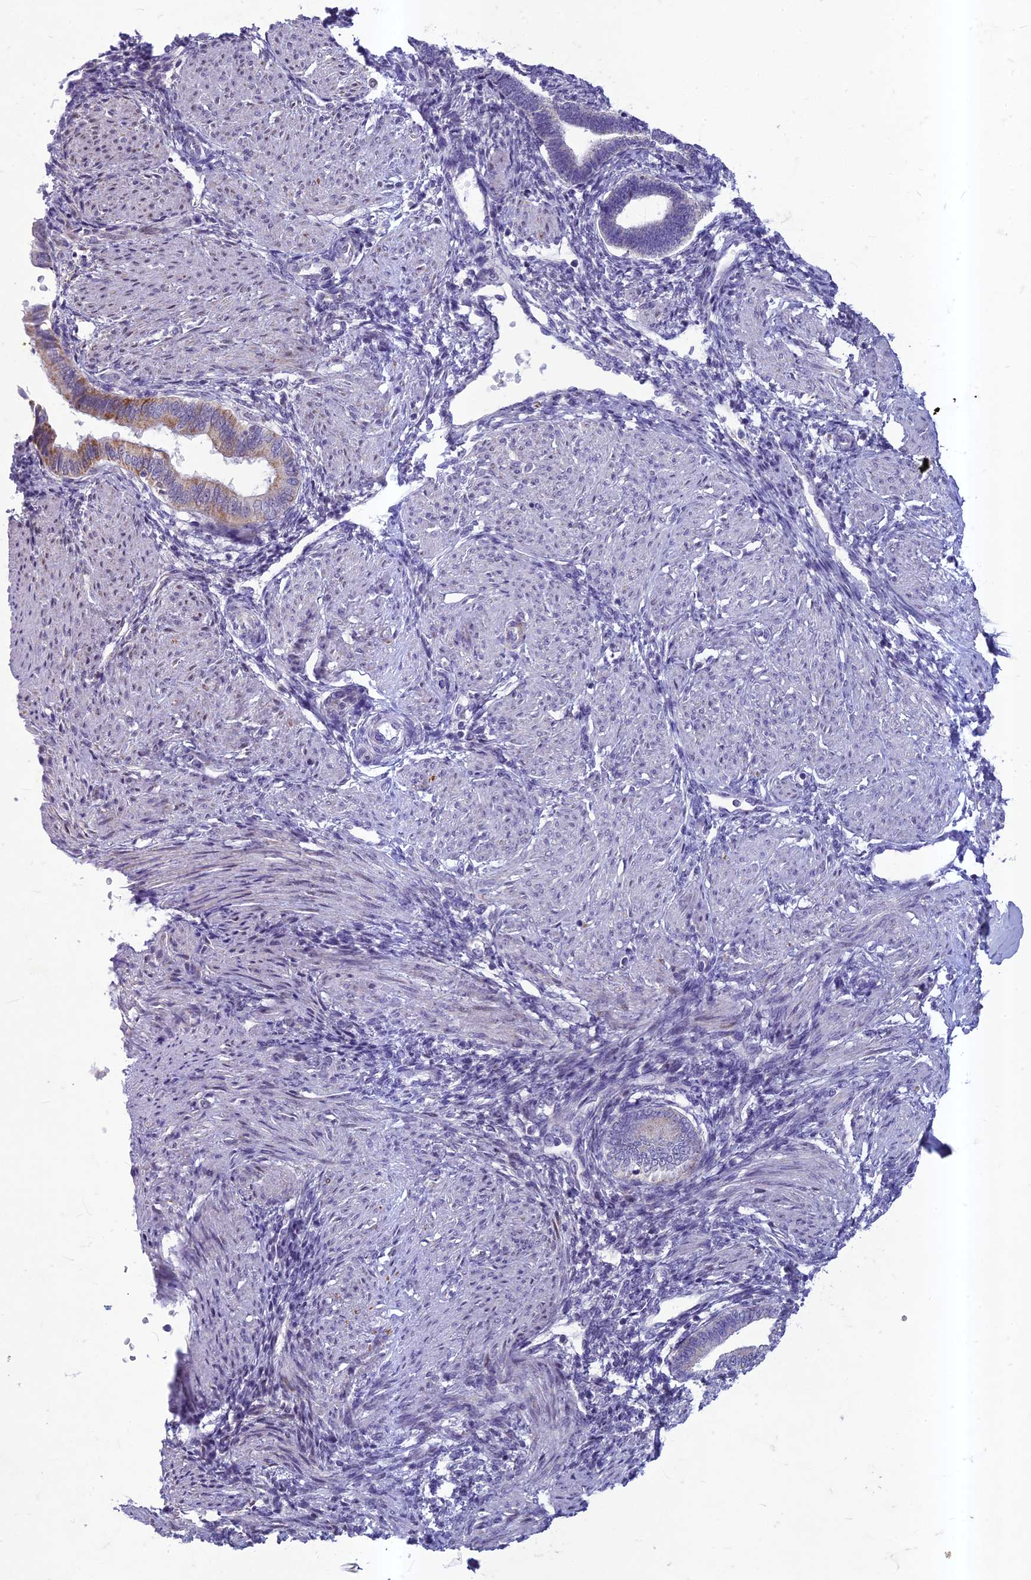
{"staining": {"intensity": "negative", "quantity": "none", "location": "none"}, "tissue": "endometrium", "cell_type": "Cells in endometrial stroma", "image_type": "normal", "snomed": [{"axis": "morphology", "description": "Normal tissue, NOS"}, {"axis": "topography", "description": "Endometrium"}], "caption": "The histopathology image reveals no staining of cells in endometrial stroma in normal endometrium. (DAB IHC with hematoxylin counter stain).", "gene": "HIGD1A", "patient": {"sex": "female", "age": 53}}